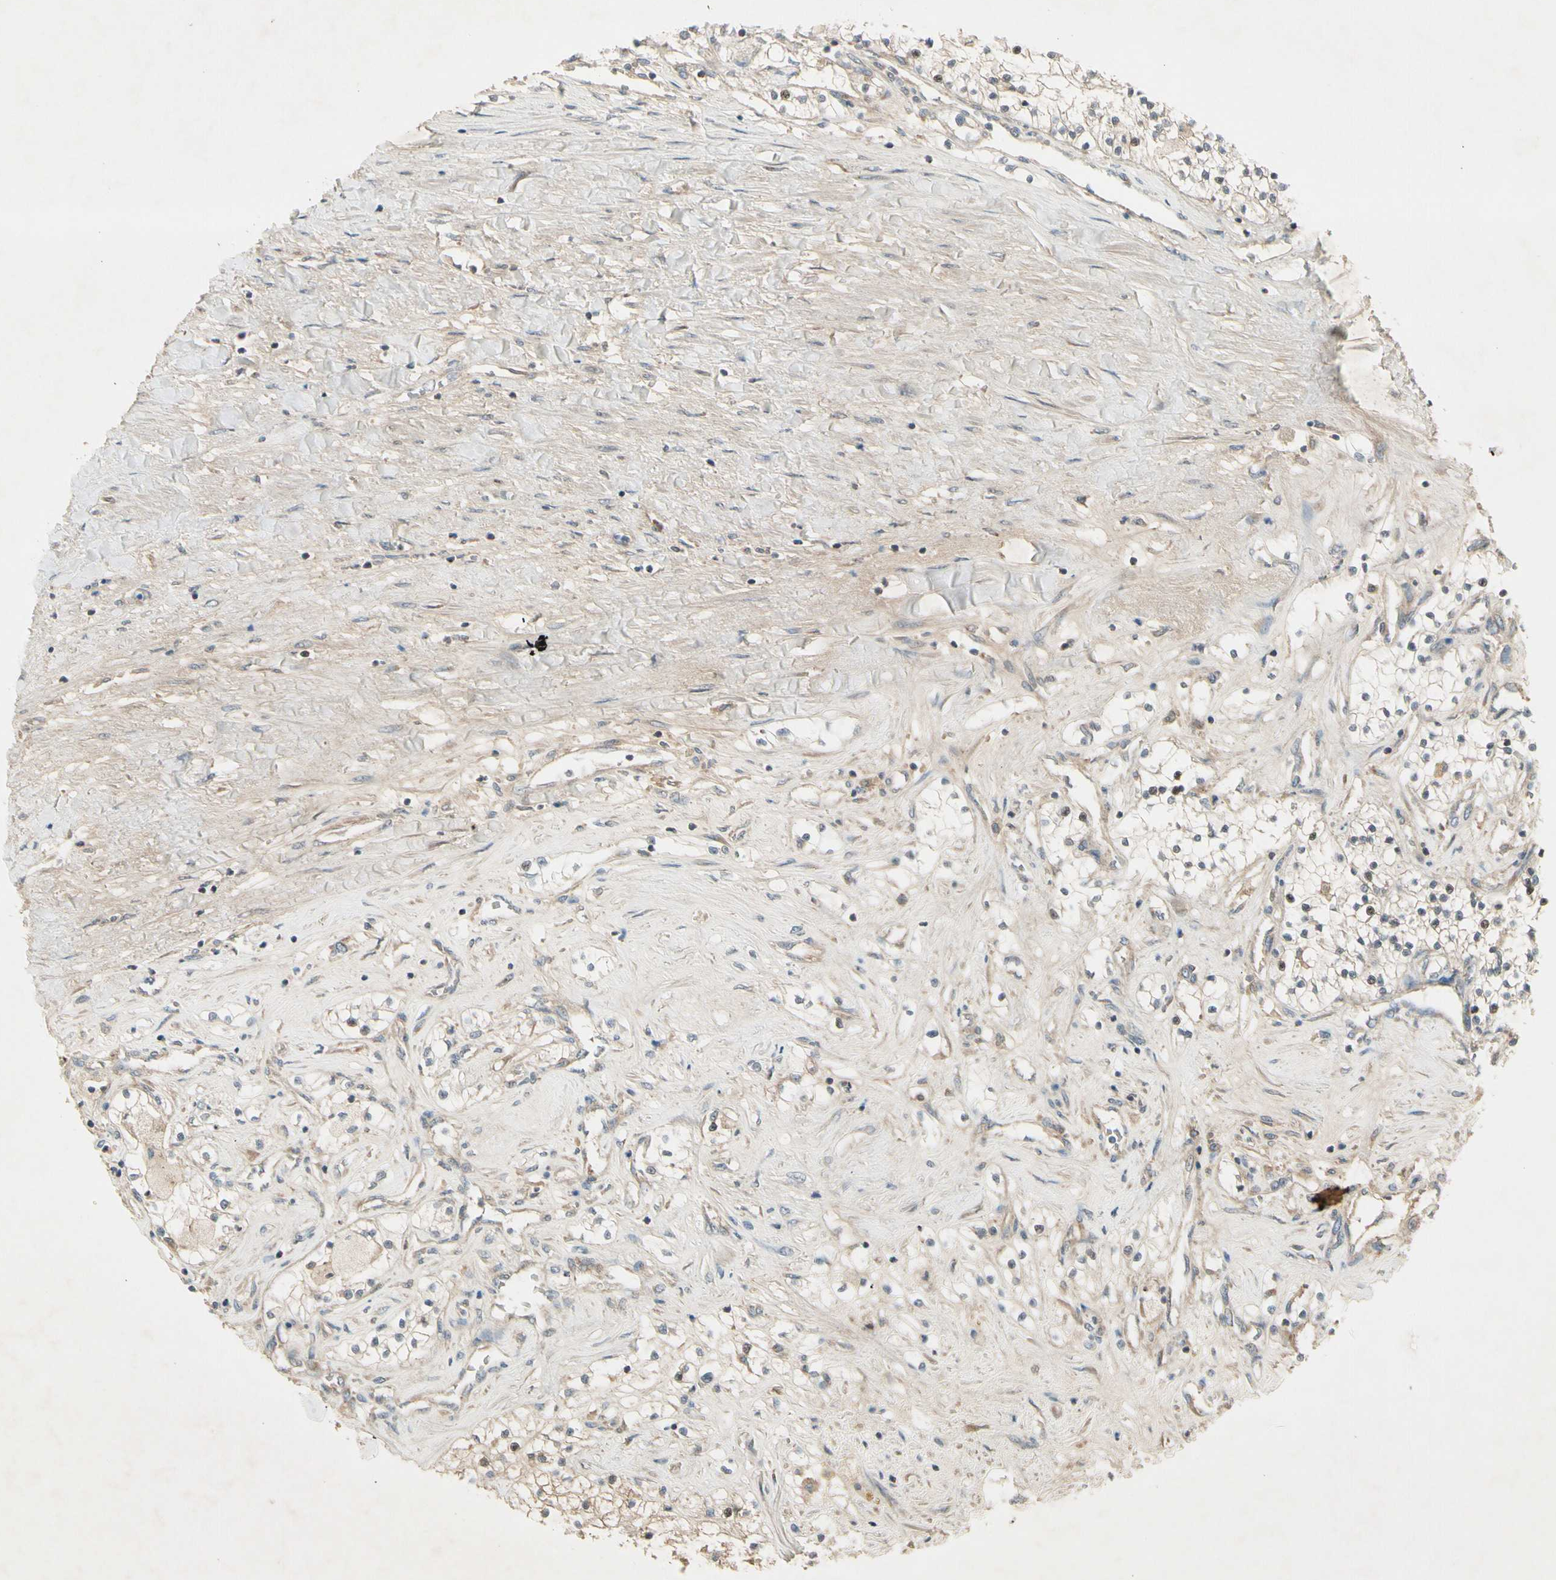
{"staining": {"intensity": "negative", "quantity": "none", "location": "none"}, "tissue": "renal cancer", "cell_type": "Tumor cells", "image_type": "cancer", "snomed": [{"axis": "morphology", "description": "Adenocarcinoma, NOS"}, {"axis": "topography", "description": "Kidney"}], "caption": "Renal cancer was stained to show a protein in brown. There is no significant expression in tumor cells. (DAB immunohistochemistry with hematoxylin counter stain).", "gene": "FHDC1", "patient": {"sex": "male", "age": 68}}